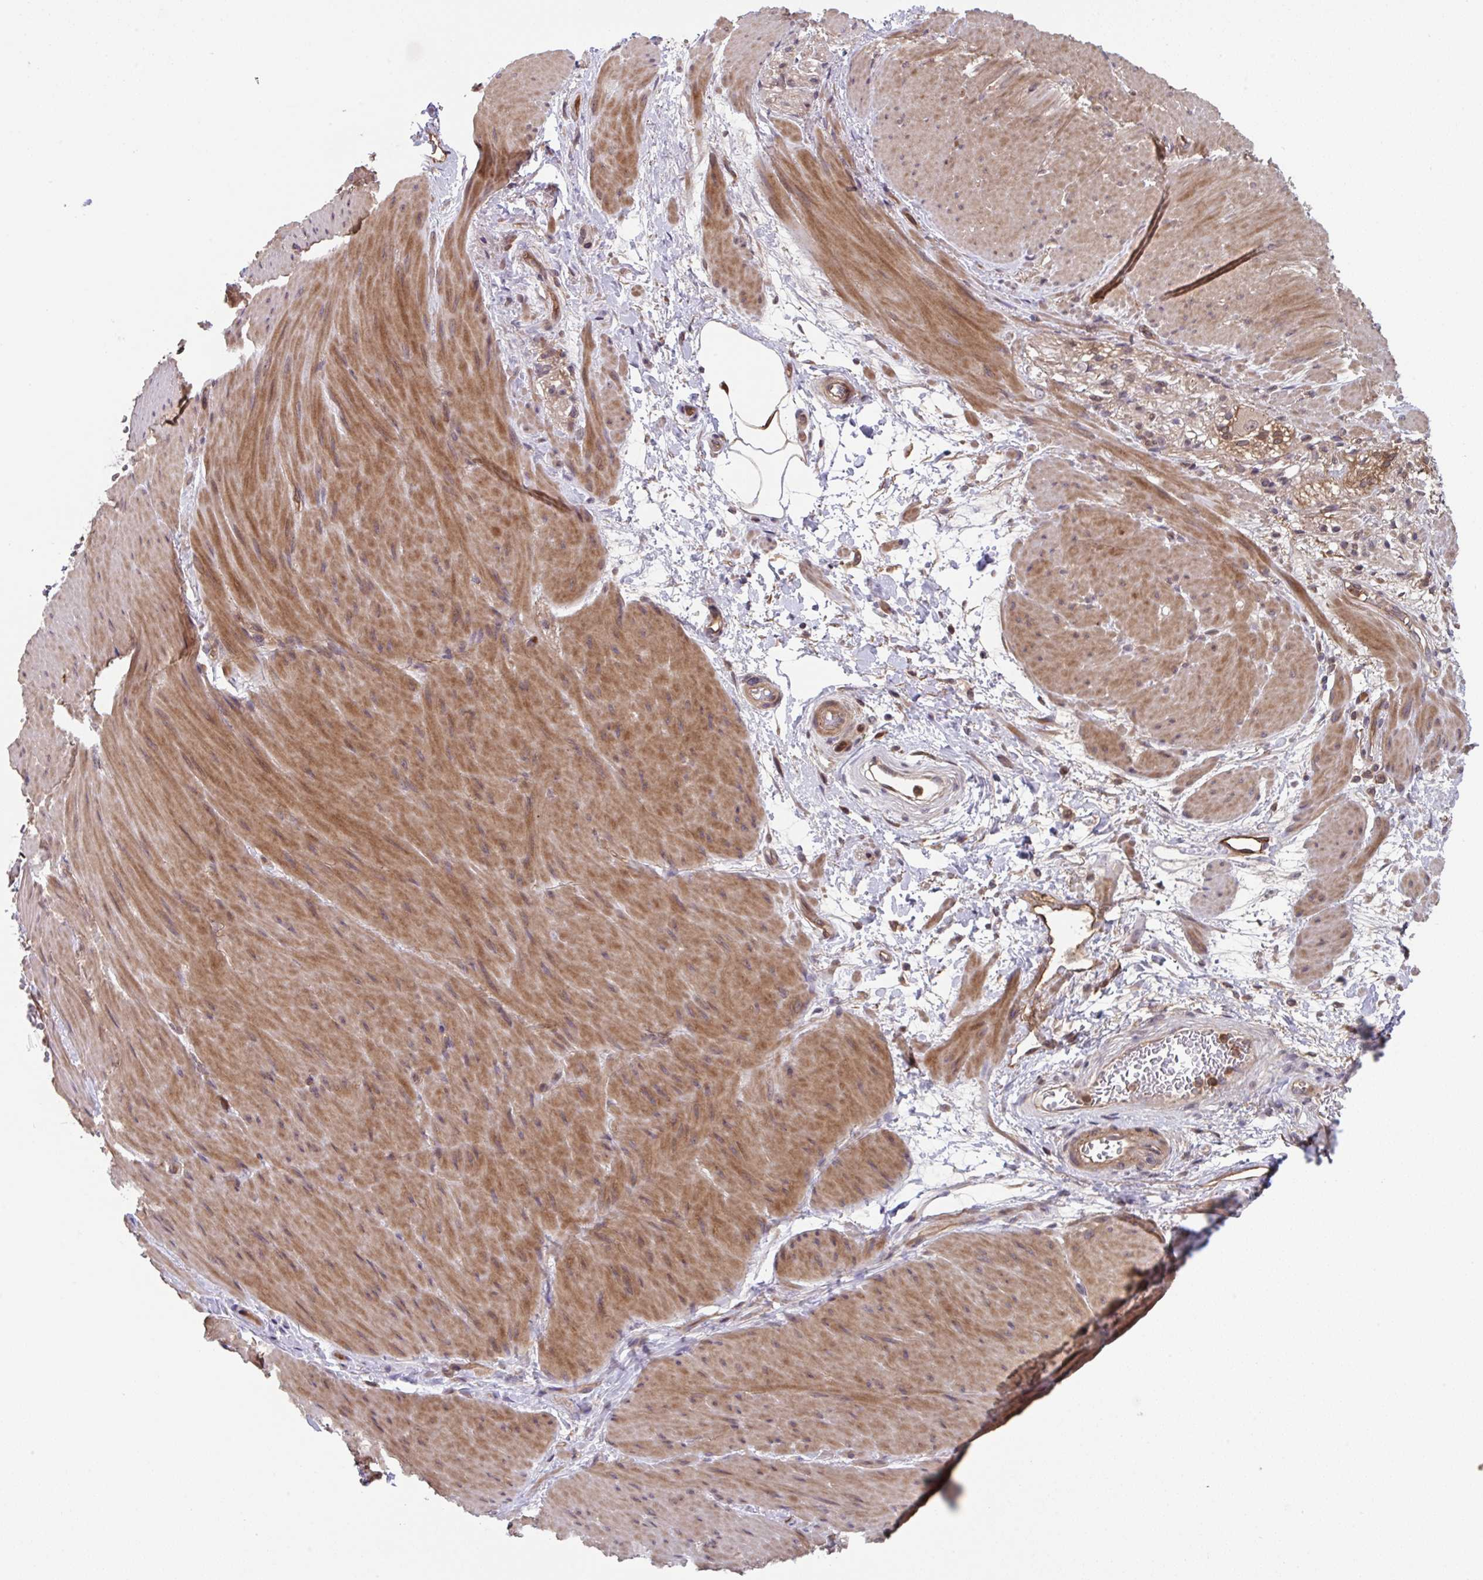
{"staining": {"intensity": "moderate", "quantity": "25%-75%", "location": "cytoplasmic/membranous"}, "tissue": "smooth muscle", "cell_type": "Smooth muscle cells", "image_type": "normal", "snomed": [{"axis": "morphology", "description": "Normal tissue, NOS"}, {"axis": "topography", "description": "Smooth muscle"}, {"axis": "topography", "description": "Rectum"}], "caption": "Brown immunohistochemical staining in benign human smooth muscle demonstrates moderate cytoplasmic/membranous positivity in approximately 25%-75% of smooth muscle cells. The staining was performed using DAB, with brown indicating positive protein expression. Nuclei are stained blue with hematoxylin.", "gene": "TIGAR", "patient": {"sex": "male", "age": 53}}